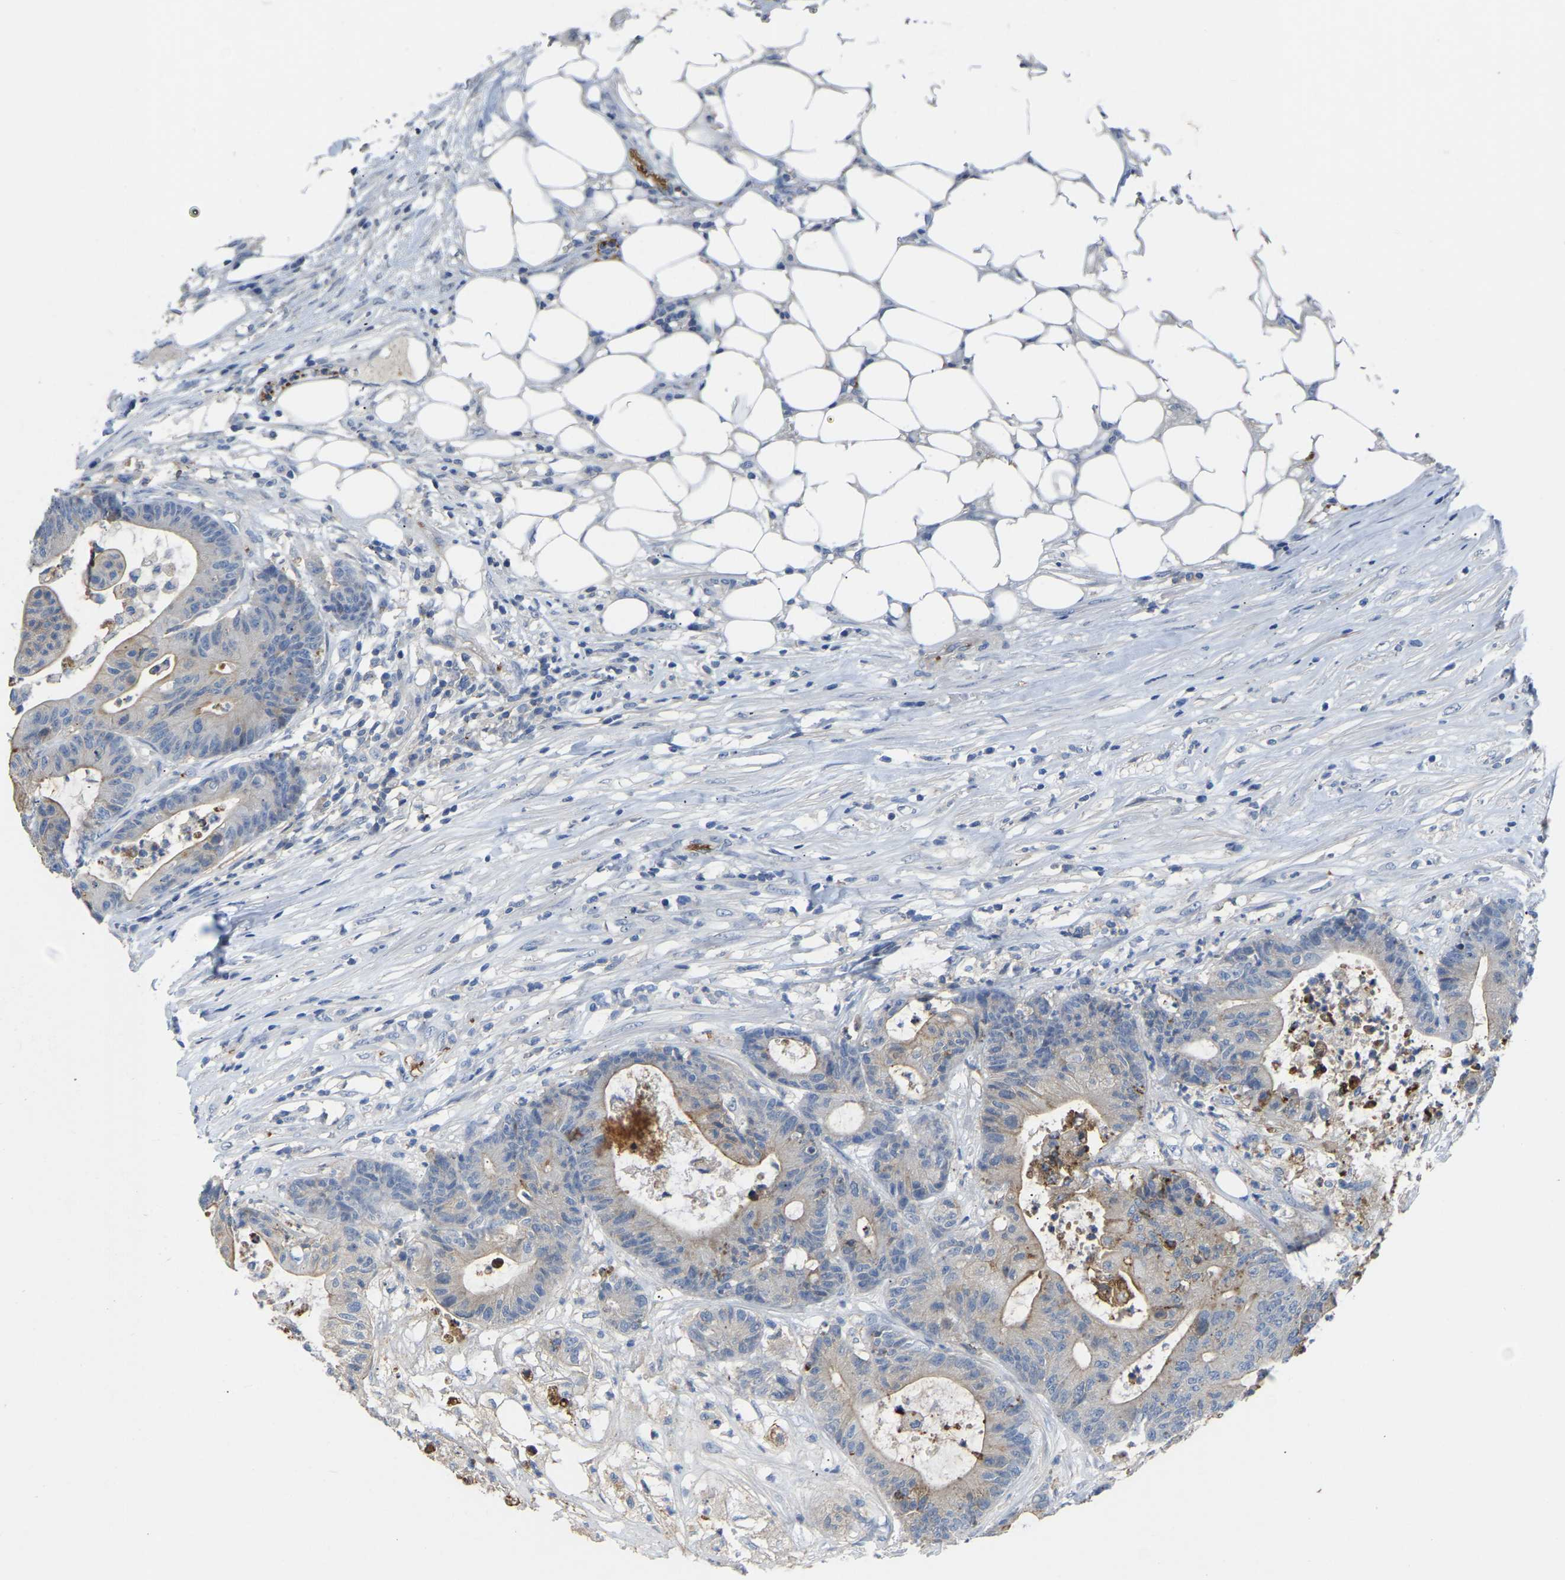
{"staining": {"intensity": "moderate", "quantity": "25%-75%", "location": "cytoplasmic/membranous"}, "tissue": "colorectal cancer", "cell_type": "Tumor cells", "image_type": "cancer", "snomed": [{"axis": "morphology", "description": "Adenocarcinoma, NOS"}, {"axis": "topography", "description": "Colon"}], "caption": "Colorectal cancer was stained to show a protein in brown. There is medium levels of moderate cytoplasmic/membranous expression in about 25%-75% of tumor cells. Using DAB (3,3'-diaminobenzidine) (brown) and hematoxylin (blue) stains, captured at high magnification using brightfield microscopy.", "gene": "ZNF449", "patient": {"sex": "female", "age": 84}}